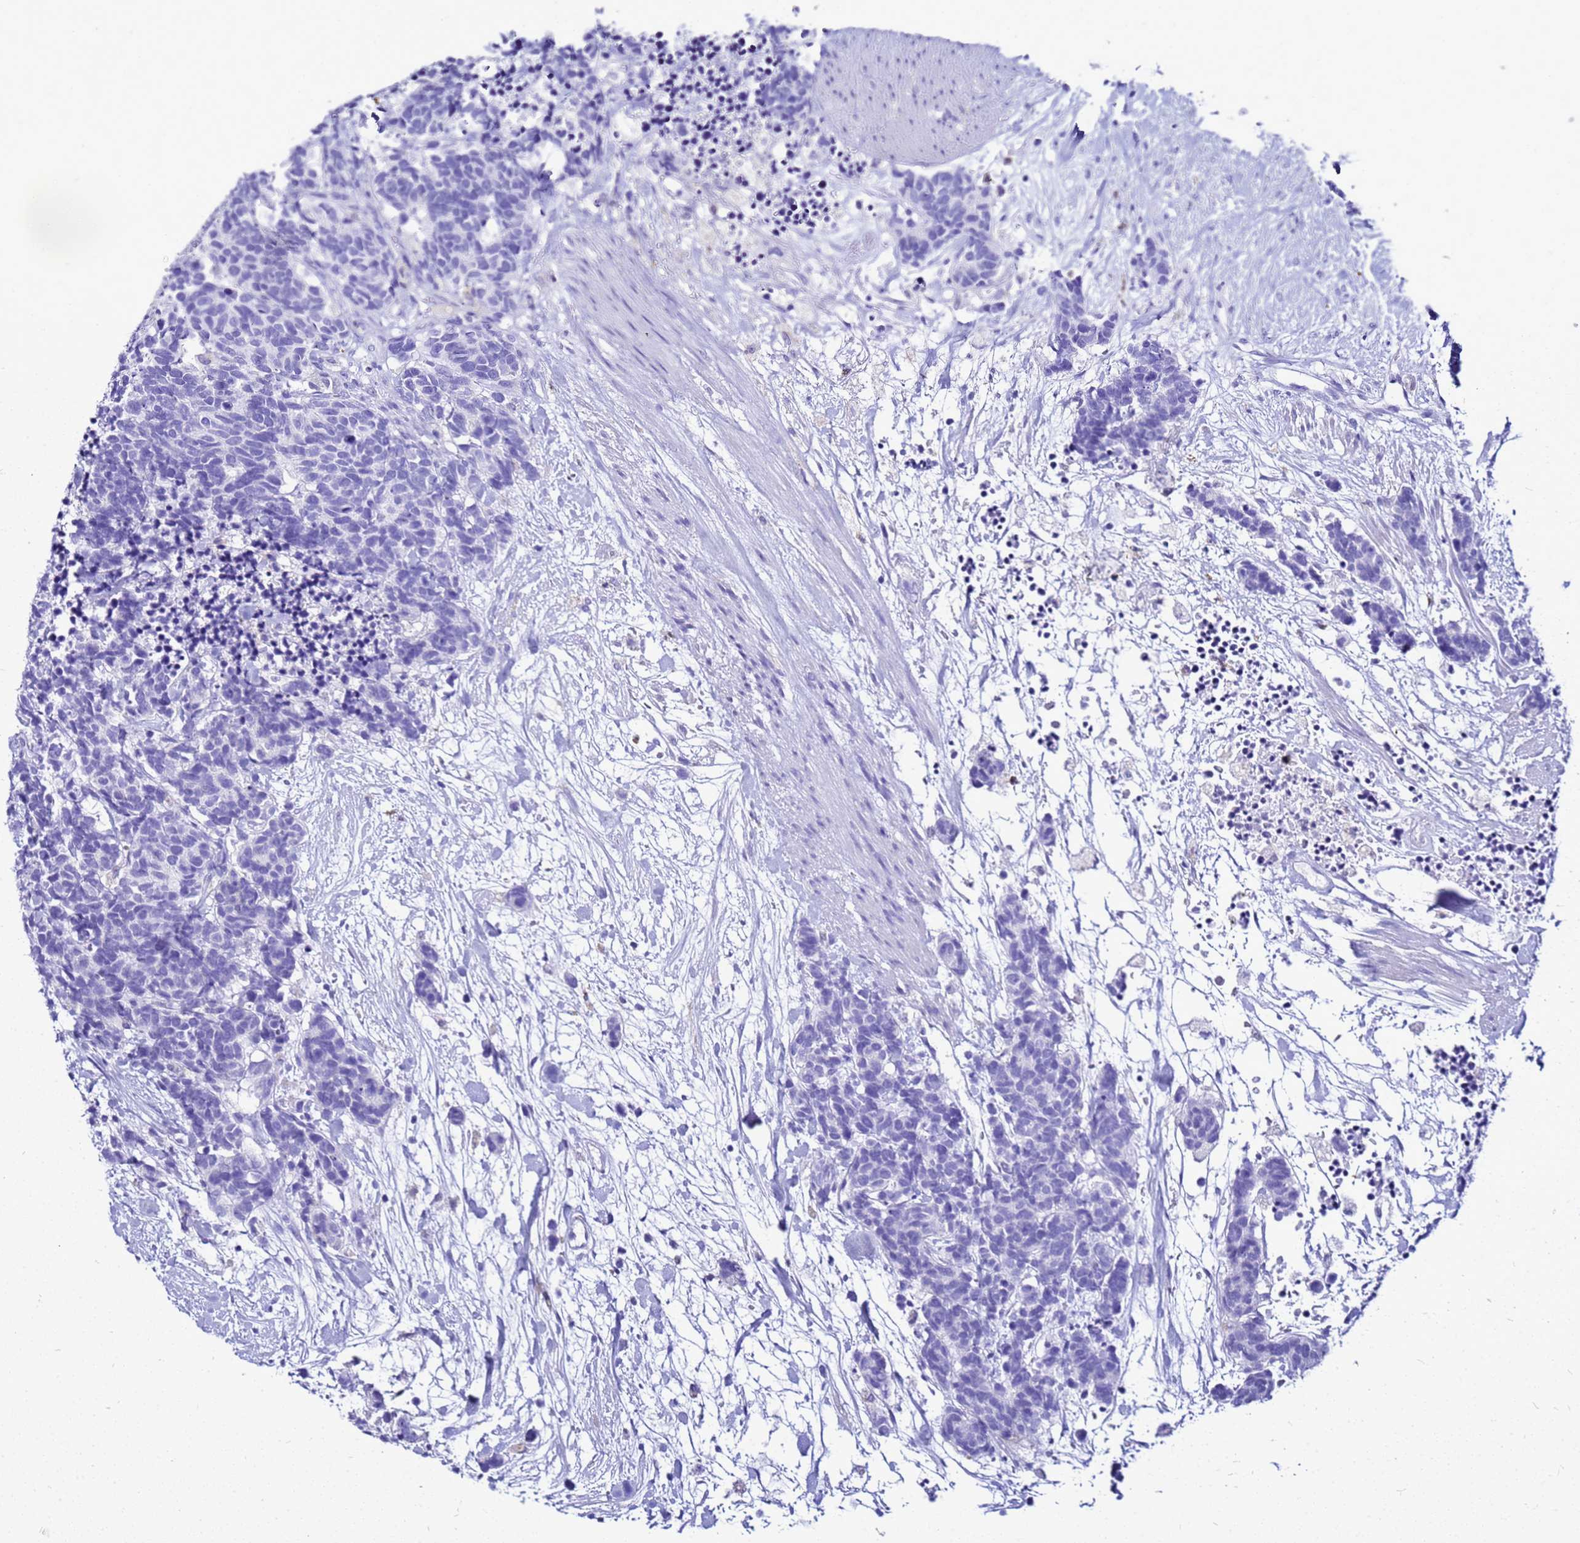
{"staining": {"intensity": "negative", "quantity": "none", "location": "none"}, "tissue": "carcinoid", "cell_type": "Tumor cells", "image_type": "cancer", "snomed": [{"axis": "morphology", "description": "Carcinoma, NOS"}, {"axis": "morphology", "description": "Carcinoid, malignant, NOS"}, {"axis": "topography", "description": "Prostate"}], "caption": "DAB immunohistochemical staining of malignant carcinoid shows no significant staining in tumor cells. (DAB (3,3'-diaminobenzidine) immunohistochemistry (IHC) visualized using brightfield microscopy, high magnification).", "gene": "CSTA", "patient": {"sex": "male", "age": 57}}